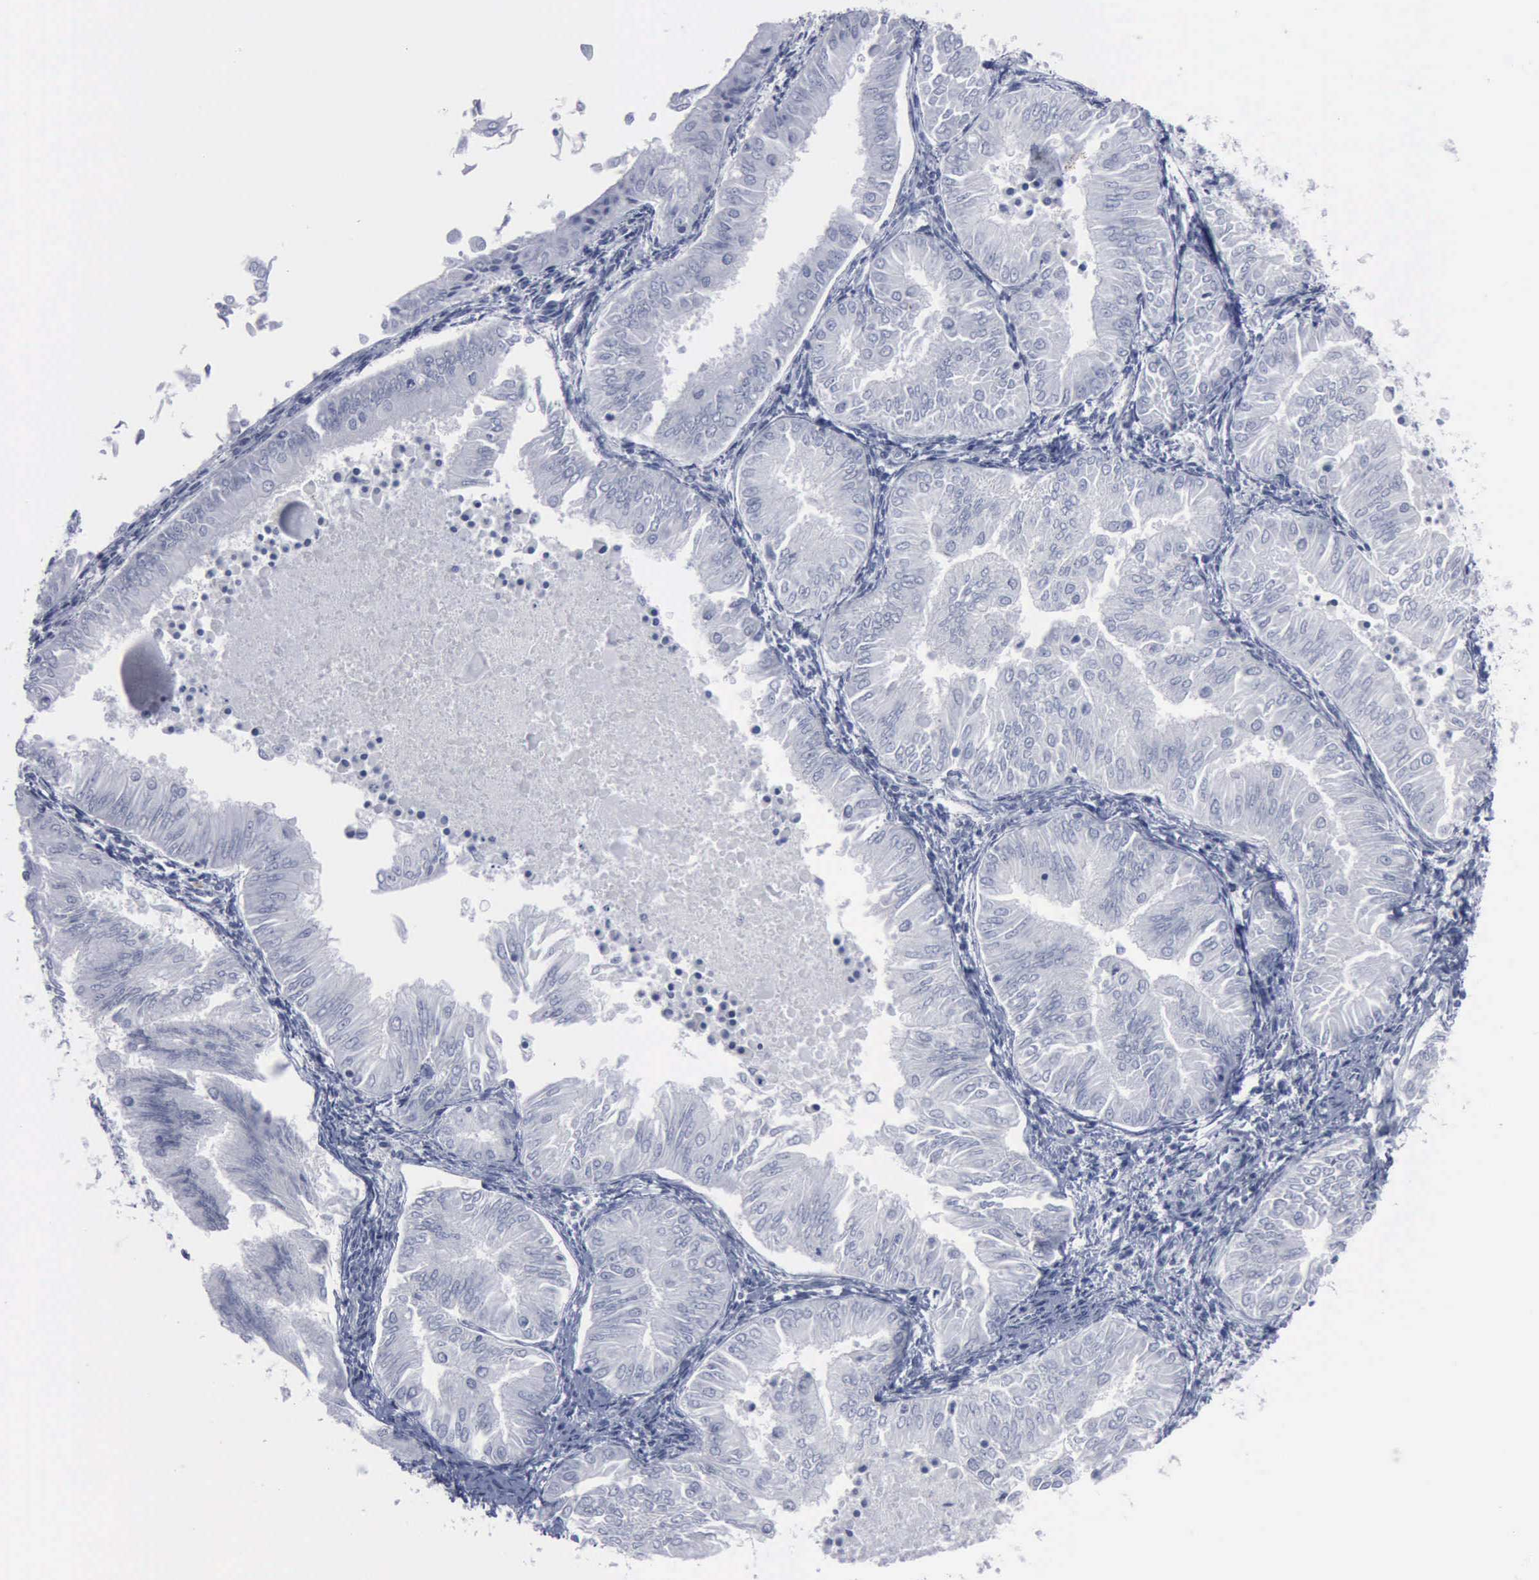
{"staining": {"intensity": "negative", "quantity": "none", "location": "none"}, "tissue": "endometrial cancer", "cell_type": "Tumor cells", "image_type": "cancer", "snomed": [{"axis": "morphology", "description": "Adenocarcinoma, NOS"}, {"axis": "topography", "description": "Endometrium"}], "caption": "Tumor cells are negative for brown protein staining in adenocarcinoma (endometrial). (IHC, brightfield microscopy, high magnification).", "gene": "VCAM1", "patient": {"sex": "female", "age": 53}}